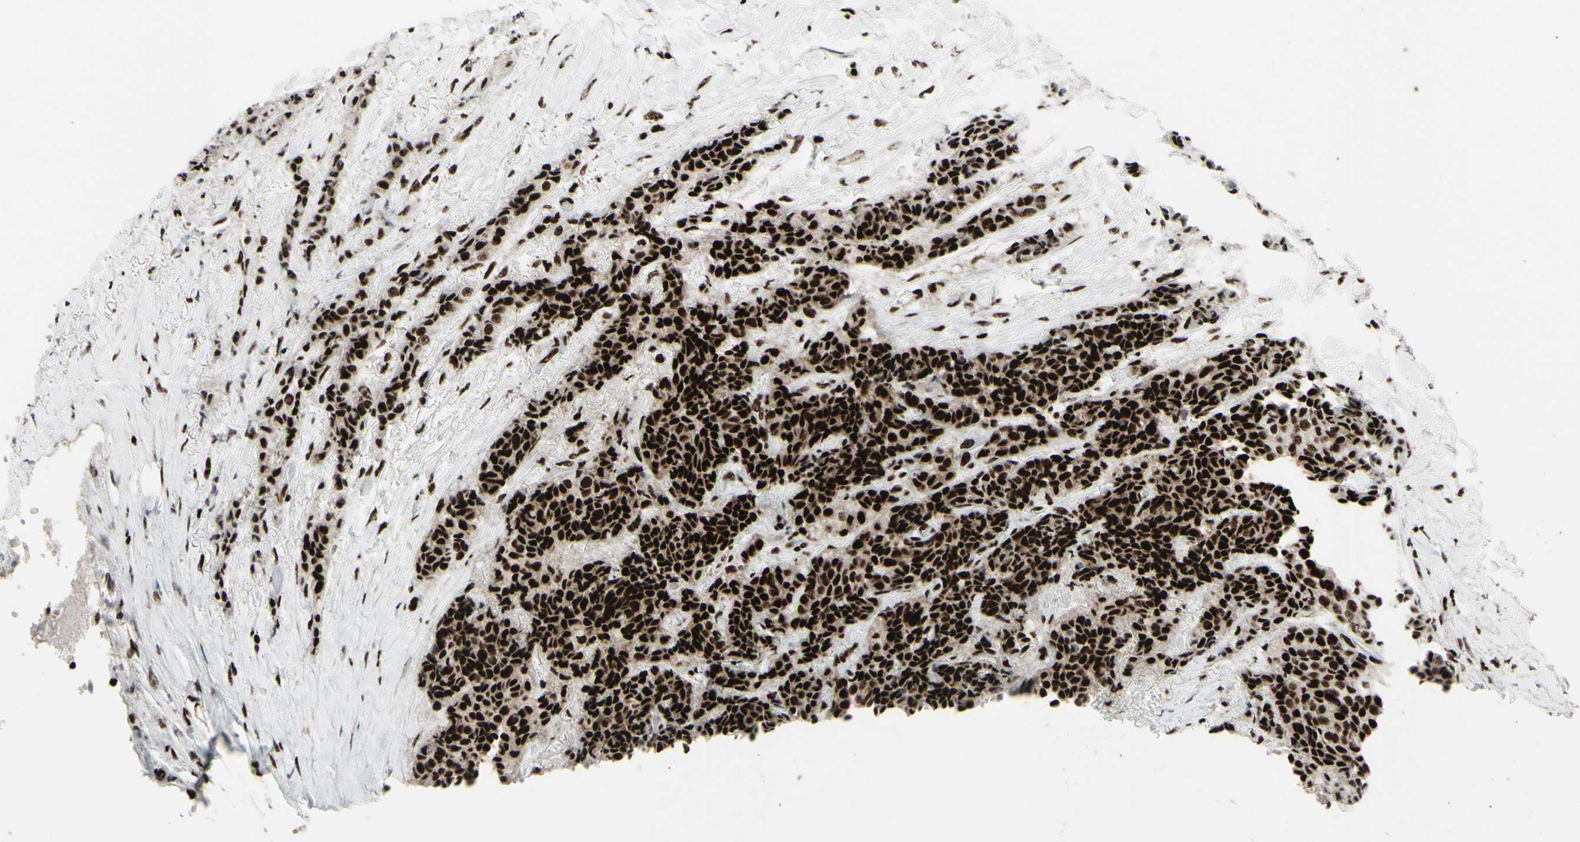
{"staining": {"intensity": "strong", "quantity": ">75%", "location": "nuclear"}, "tissue": "carcinoid", "cell_type": "Tumor cells", "image_type": "cancer", "snomed": [{"axis": "morphology", "description": "Carcinoid, malignant, NOS"}, {"axis": "topography", "description": "Colon"}], "caption": "Immunohistochemistry of carcinoid demonstrates high levels of strong nuclear staining in approximately >75% of tumor cells. (DAB (3,3'-diaminobenzidine) IHC with brightfield microscopy, high magnification).", "gene": "U2AF2", "patient": {"sex": "female", "age": 61}}